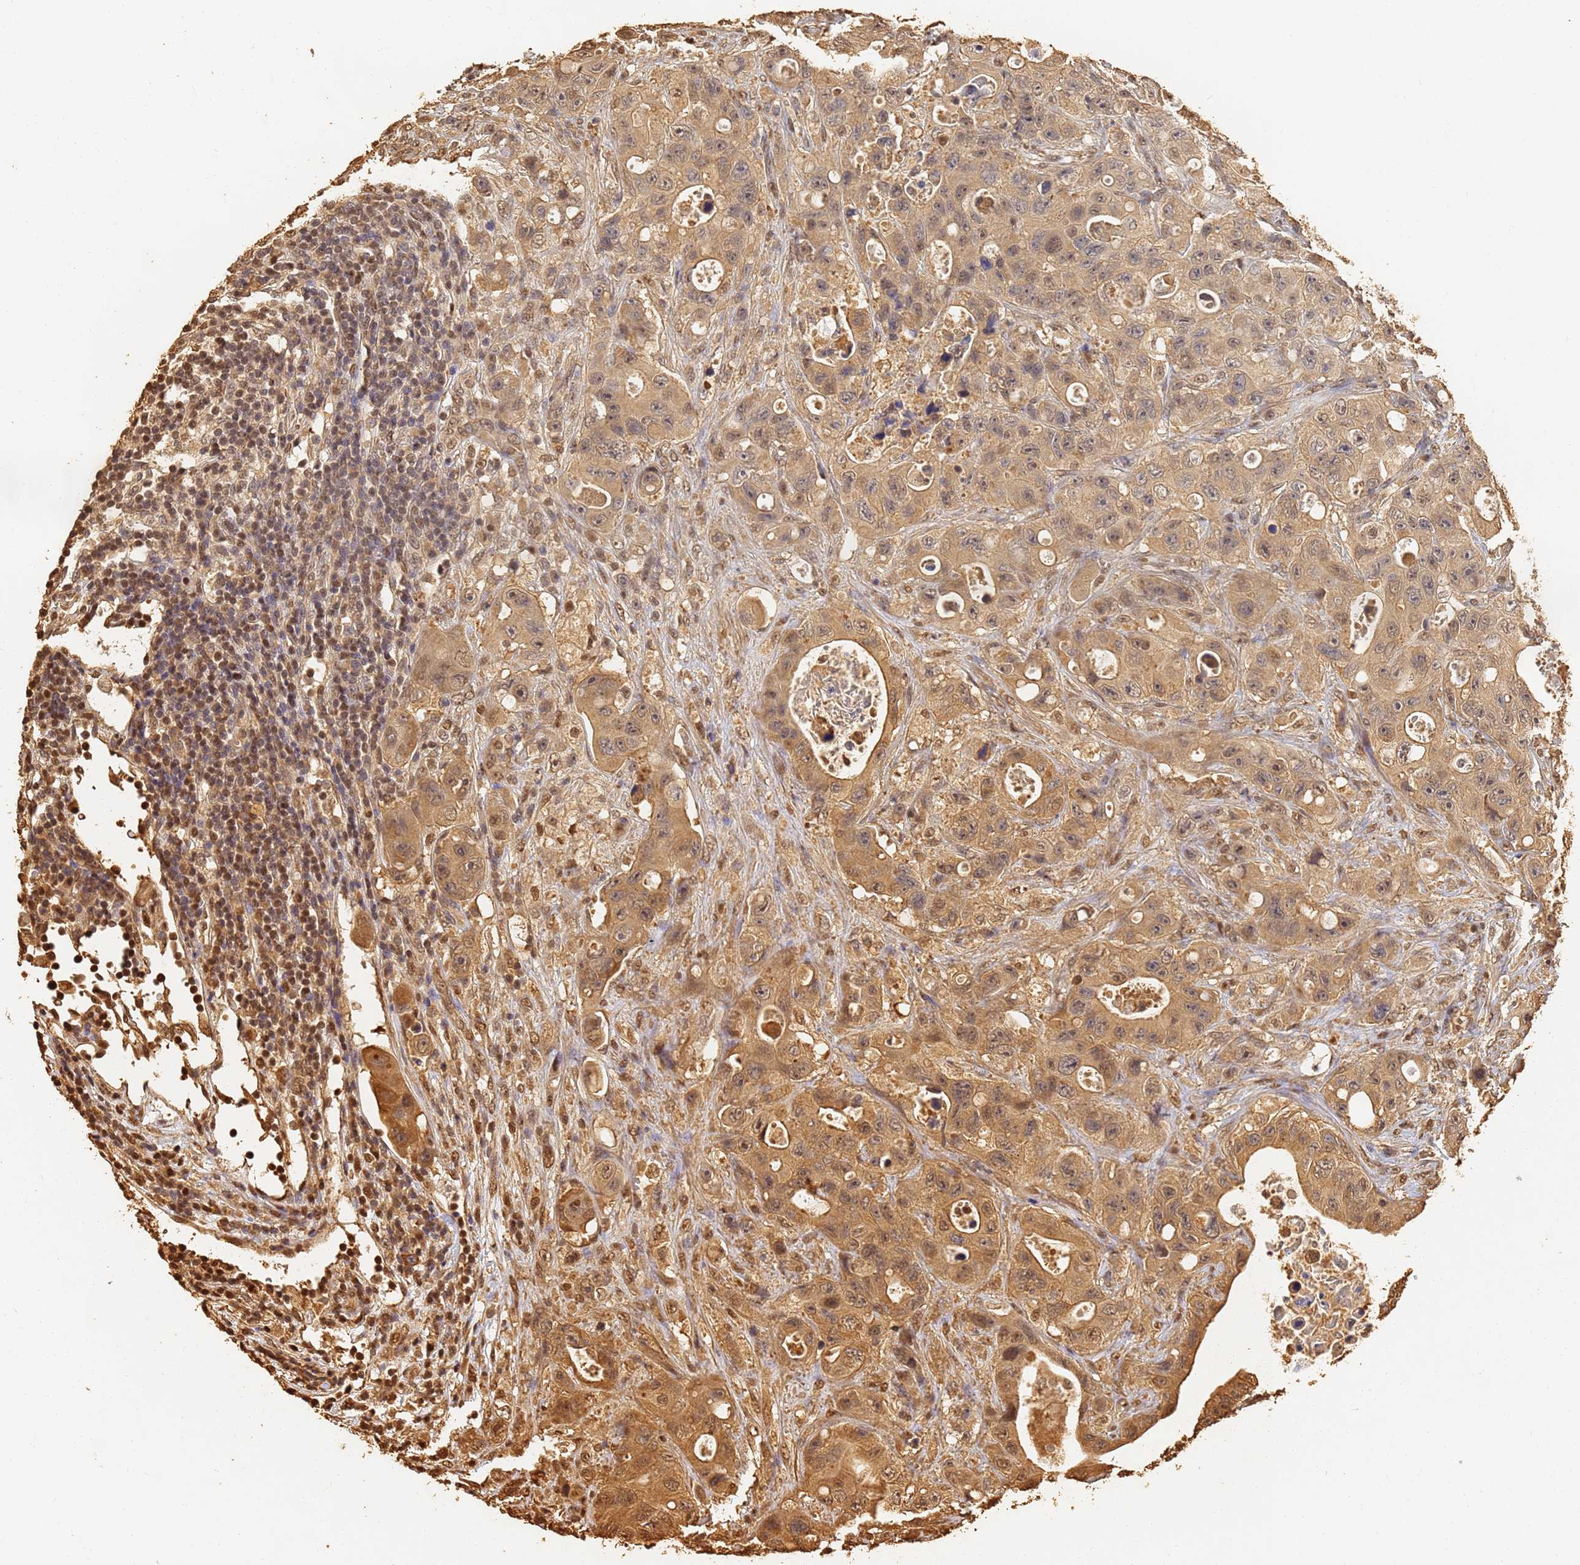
{"staining": {"intensity": "moderate", "quantity": ">75%", "location": "cytoplasmic/membranous,nuclear"}, "tissue": "colorectal cancer", "cell_type": "Tumor cells", "image_type": "cancer", "snomed": [{"axis": "morphology", "description": "Adenocarcinoma, NOS"}, {"axis": "topography", "description": "Colon"}], "caption": "Brown immunohistochemical staining in colorectal adenocarcinoma demonstrates moderate cytoplasmic/membranous and nuclear positivity in approximately >75% of tumor cells.", "gene": "JAK2", "patient": {"sex": "female", "age": 46}}